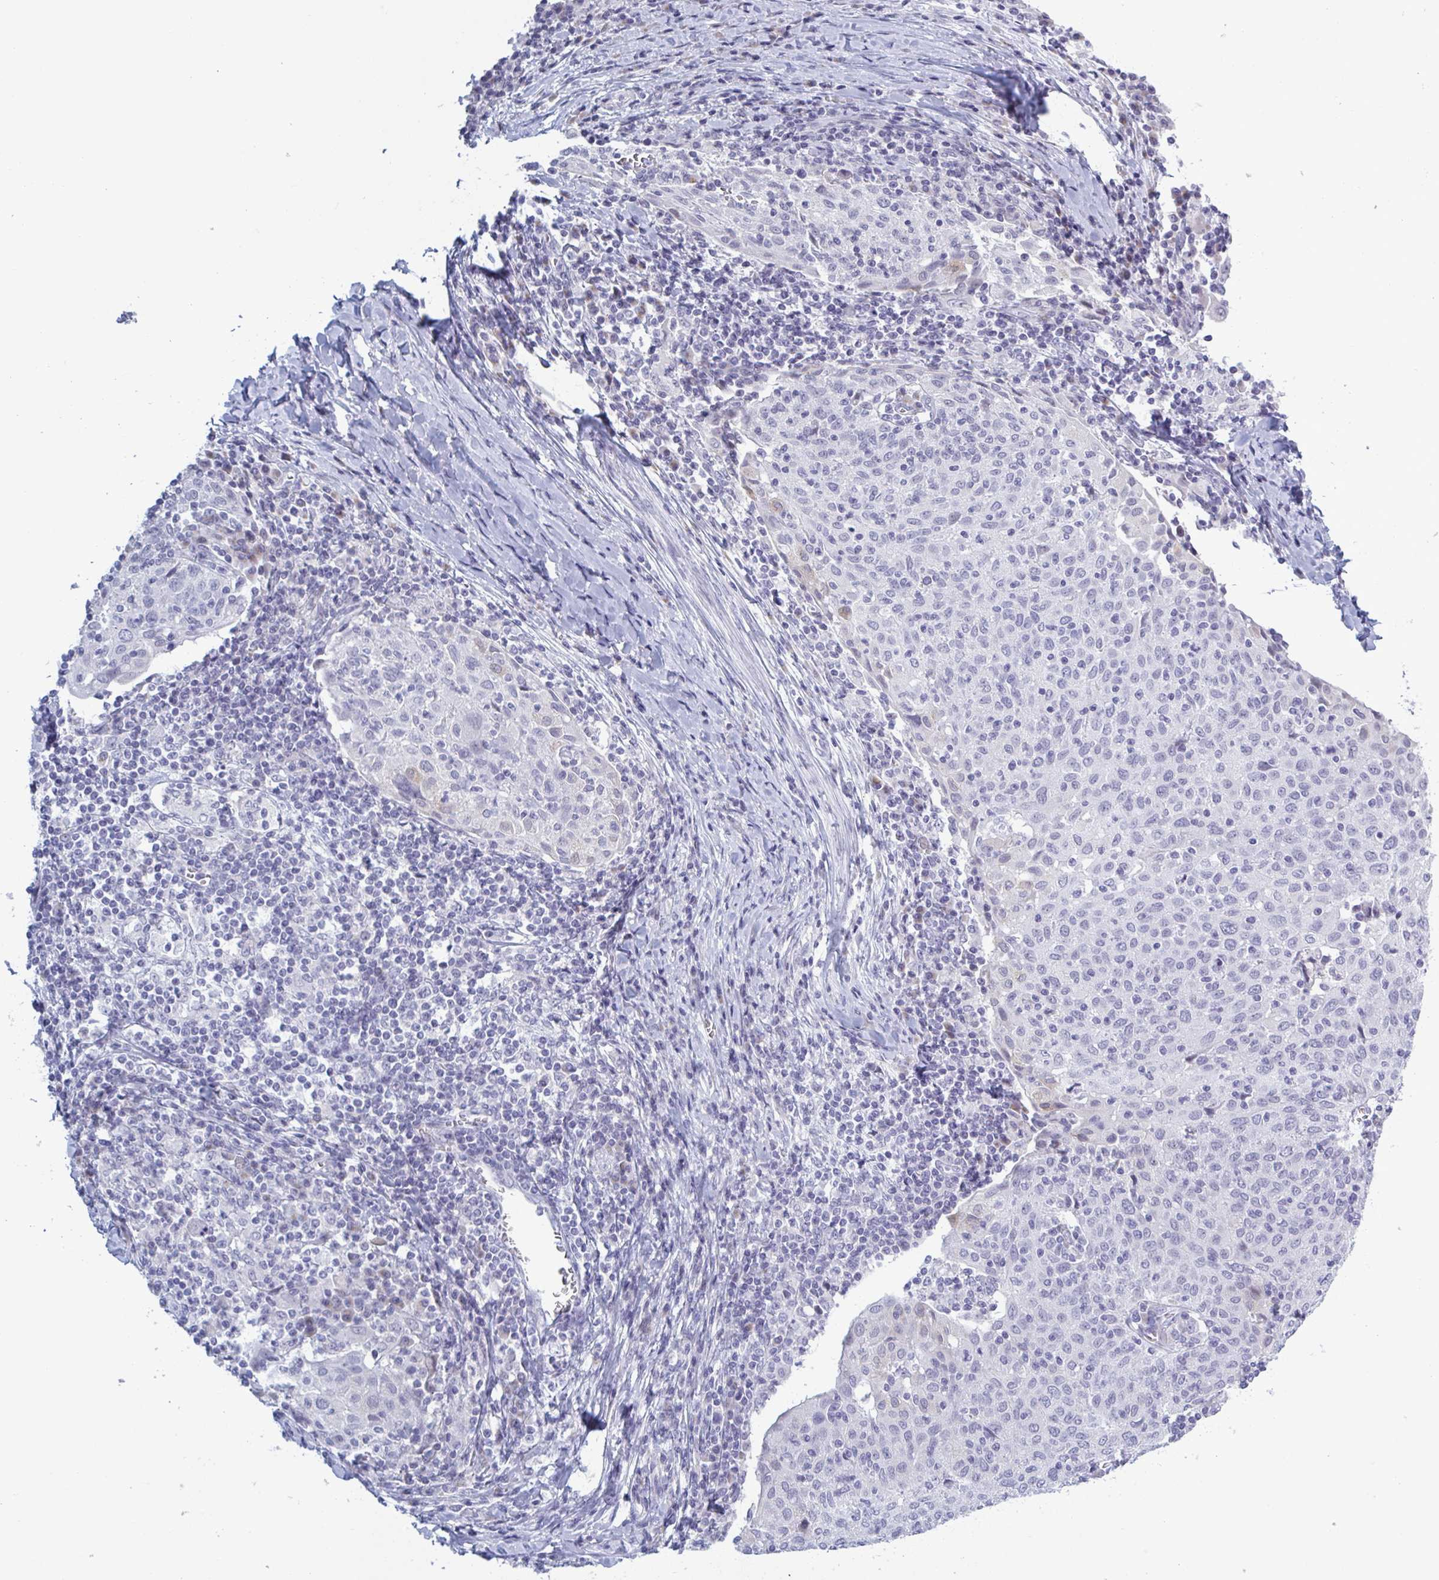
{"staining": {"intensity": "negative", "quantity": "none", "location": "none"}, "tissue": "cervical cancer", "cell_type": "Tumor cells", "image_type": "cancer", "snomed": [{"axis": "morphology", "description": "Squamous cell carcinoma, NOS"}, {"axis": "topography", "description": "Cervix"}], "caption": "This is a micrograph of IHC staining of cervical squamous cell carcinoma, which shows no positivity in tumor cells.", "gene": "HSD11B2", "patient": {"sex": "female", "age": 52}}